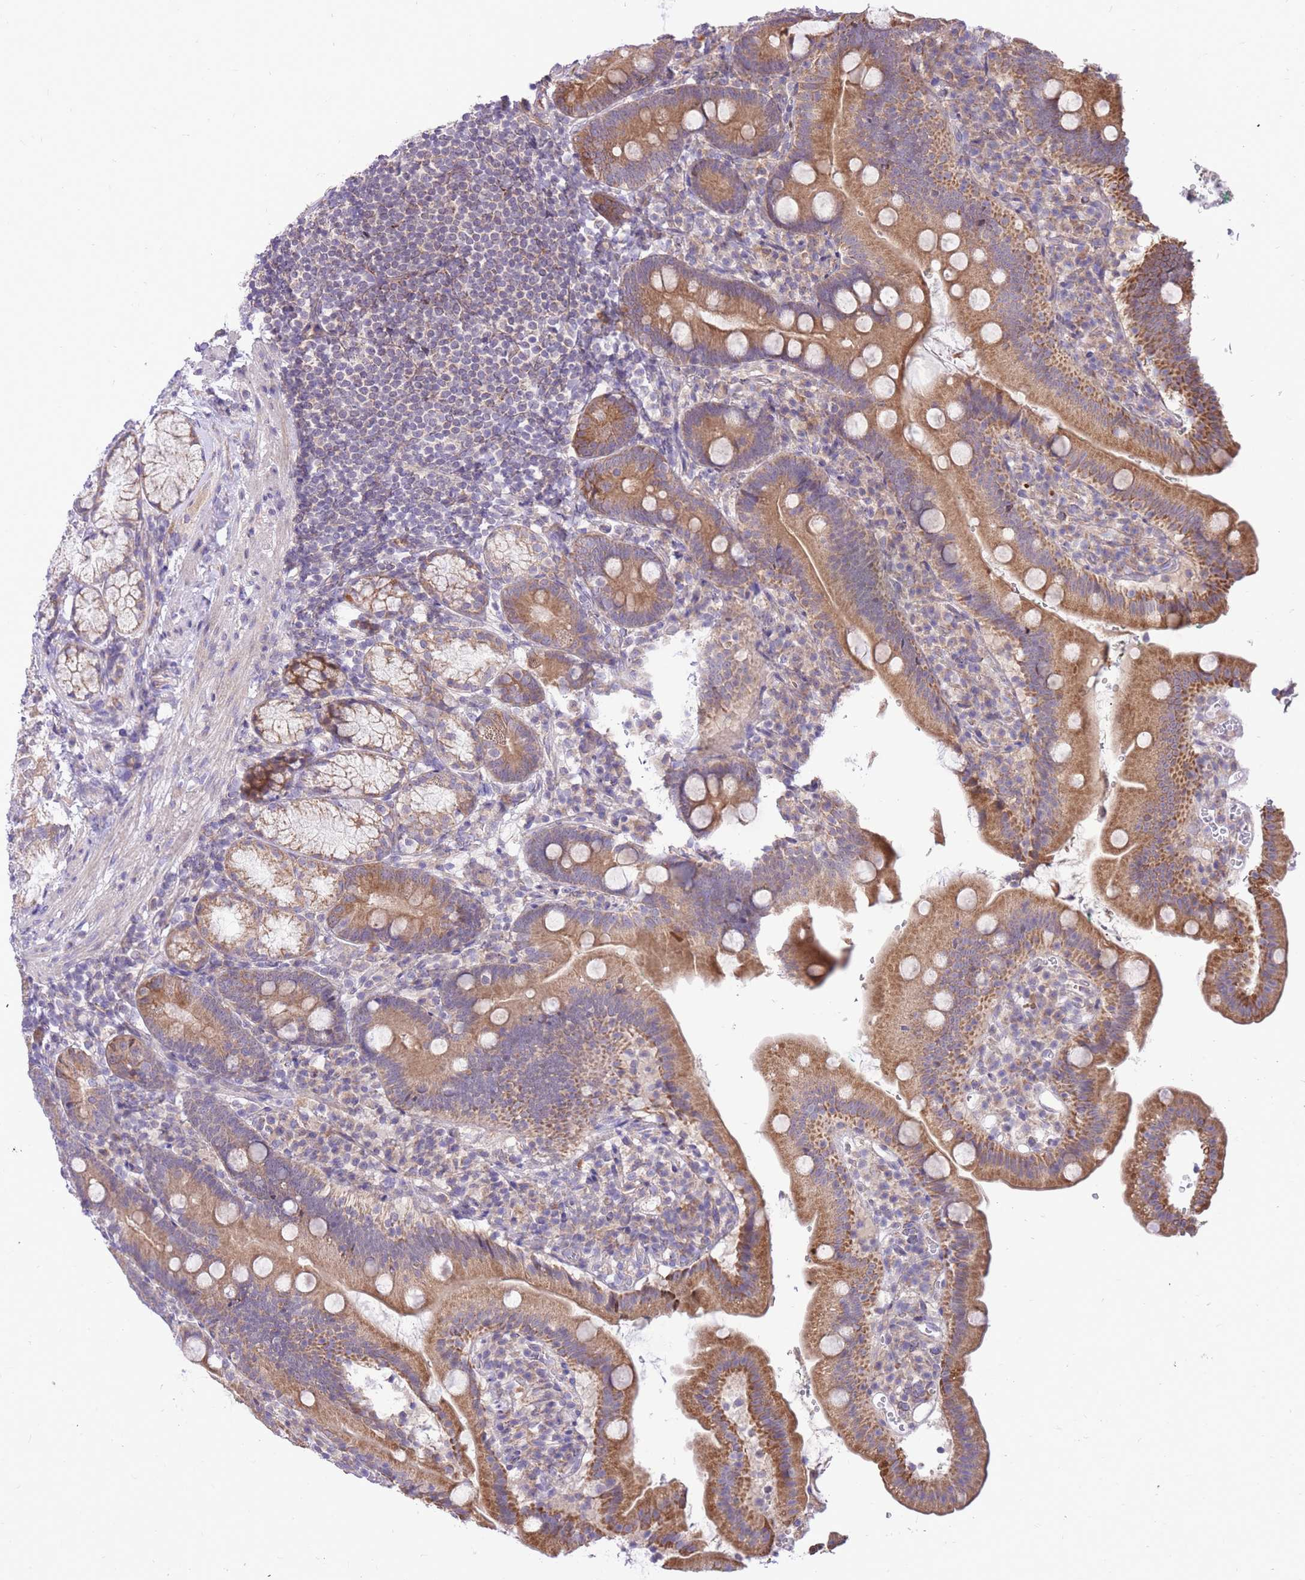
{"staining": {"intensity": "moderate", "quantity": ">75%", "location": "cytoplasmic/membranous"}, "tissue": "duodenum", "cell_type": "Glandular cells", "image_type": "normal", "snomed": [{"axis": "morphology", "description": "Normal tissue, NOS"}, {"axis": "topography", "description": "Duodenum"}], "caption": "IHC of benign human duodenum shows medium levels of moderate cytoplasmic/membranous positivity in about >75% of glandular cells.", "gene": "TOPAZ1", "patient": {"sex": "female", "age": 67}}